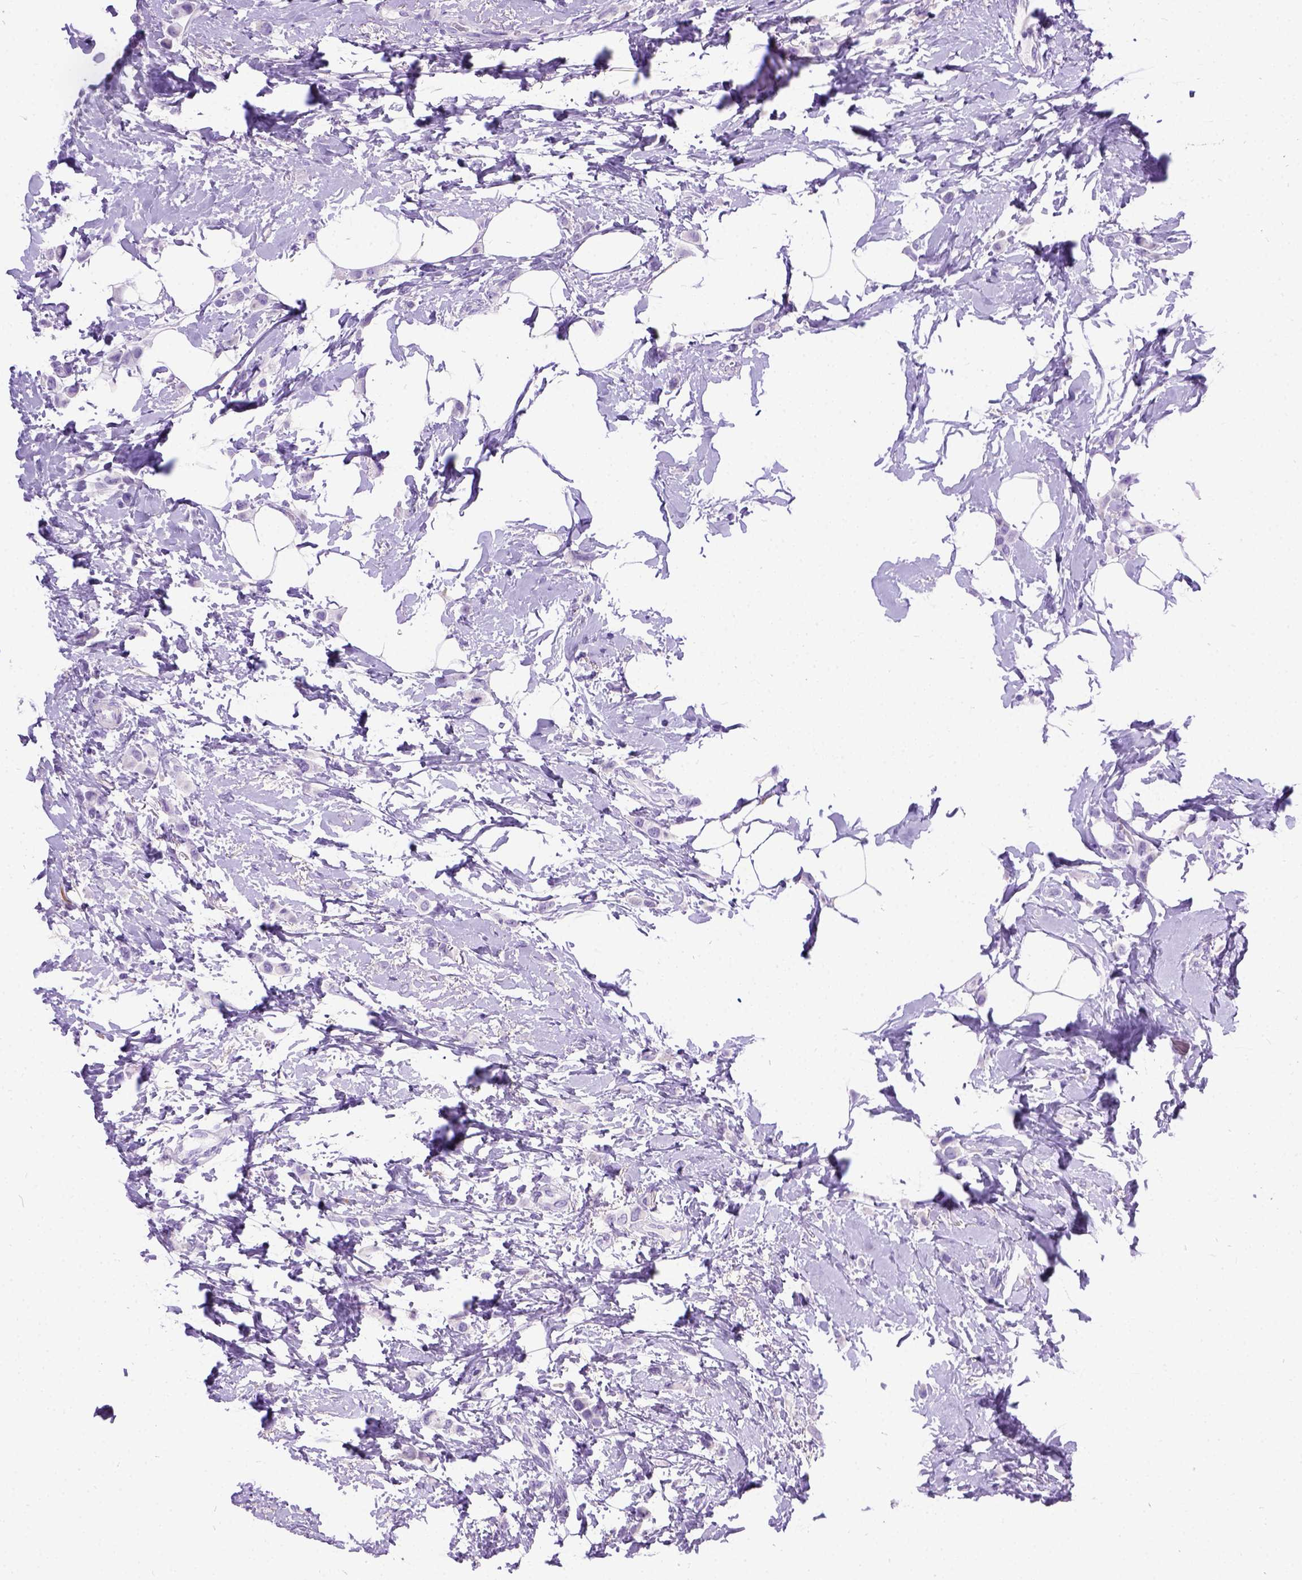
{"staining": {"intensity": "negative", "quantity": "none", "location": "none"}, "tissue": "breast cancer", "cell_type": "Tumor cells", "image_type": "cancer", "snomed": [{"axis": "morphology", "description": "Lobular carcinoma"}, {"axis": "topography", "description": "Breast"}], "caption": "The histopathology image shows no significant staining in tumor cells of lobular carcinoma (breast).", "gene": "PRG2", "patient": {"sex": "female", "age": 66}}